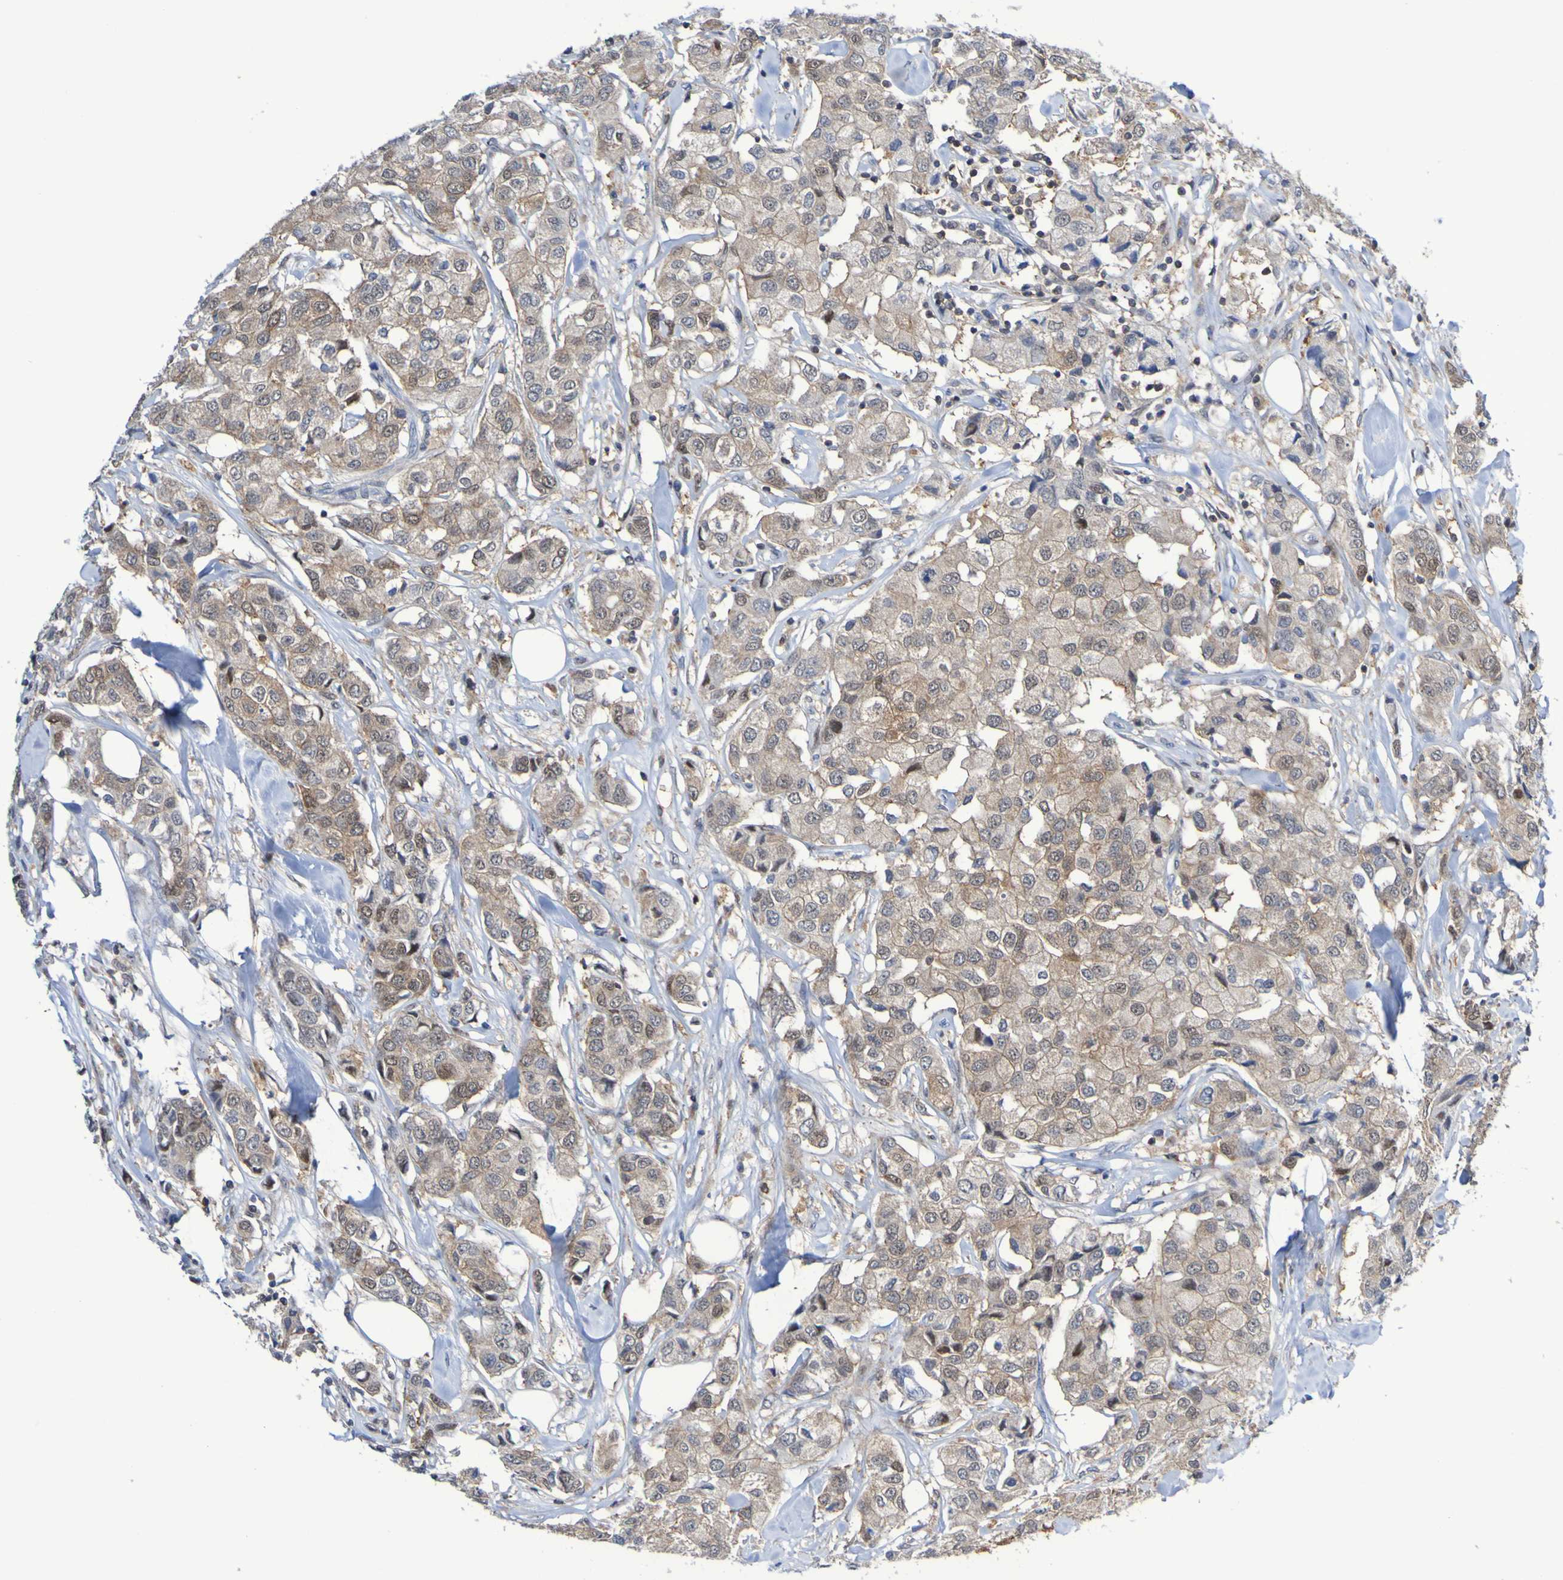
{"staining": {"intensity": "weak", "quantity": ">75%", "location": "cytoplasmic/membranous"}, "tissue": "breast cancer", "cell_type": "Tumor cells", "image_type": "cancer", "snomed": [{"axis": "morphology", "description": "Duct carcinoma"}, {"axis": "topography", "description": "Breast"}], "caption": "Protein expression analysis of breast cancer exhibits weak cytoplasmic/membranous expression in about >75% of tumor cells.", "gene": "ATIC", "patient": {"sex": "female", "age": 80}}